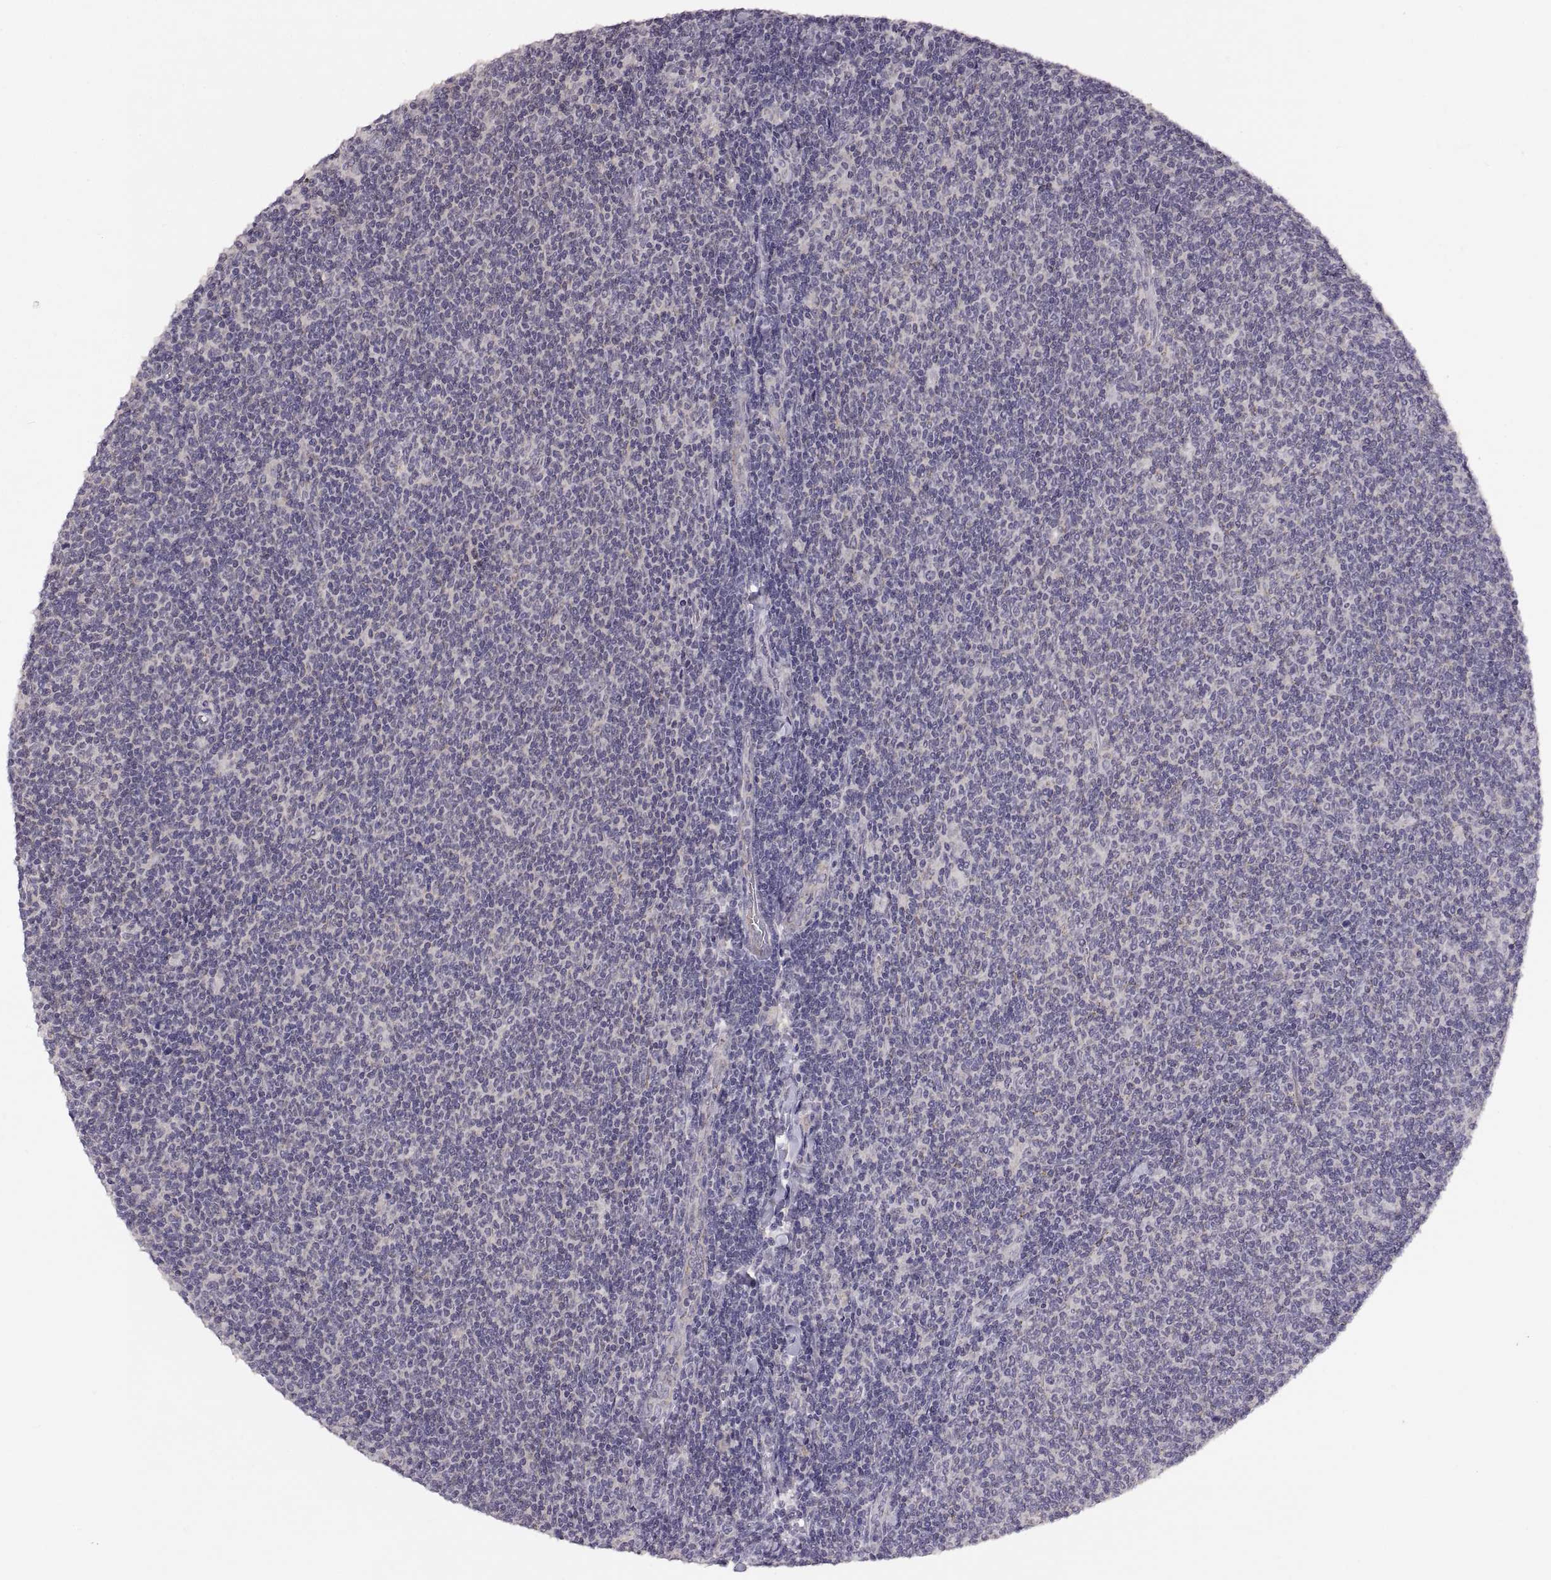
{"staining": {"intensity": "negative", "quantity": "none", "location": "none"}, "tissue": "lymphoma", "cell_type": "Tumor cells", "image_type": "cancer", "snomed": [{"axis": "morphology", "description": "Malignant lymphoma, non-Hodgkin's type, Low grade"}, {"axis": "topography", "description": "Lymph node"}], "caption": "The histopathology image shows no staining of tumor cells in lymphoma.", "gene": "CDH2", "patient": {"sex": "male", "age": 52}}